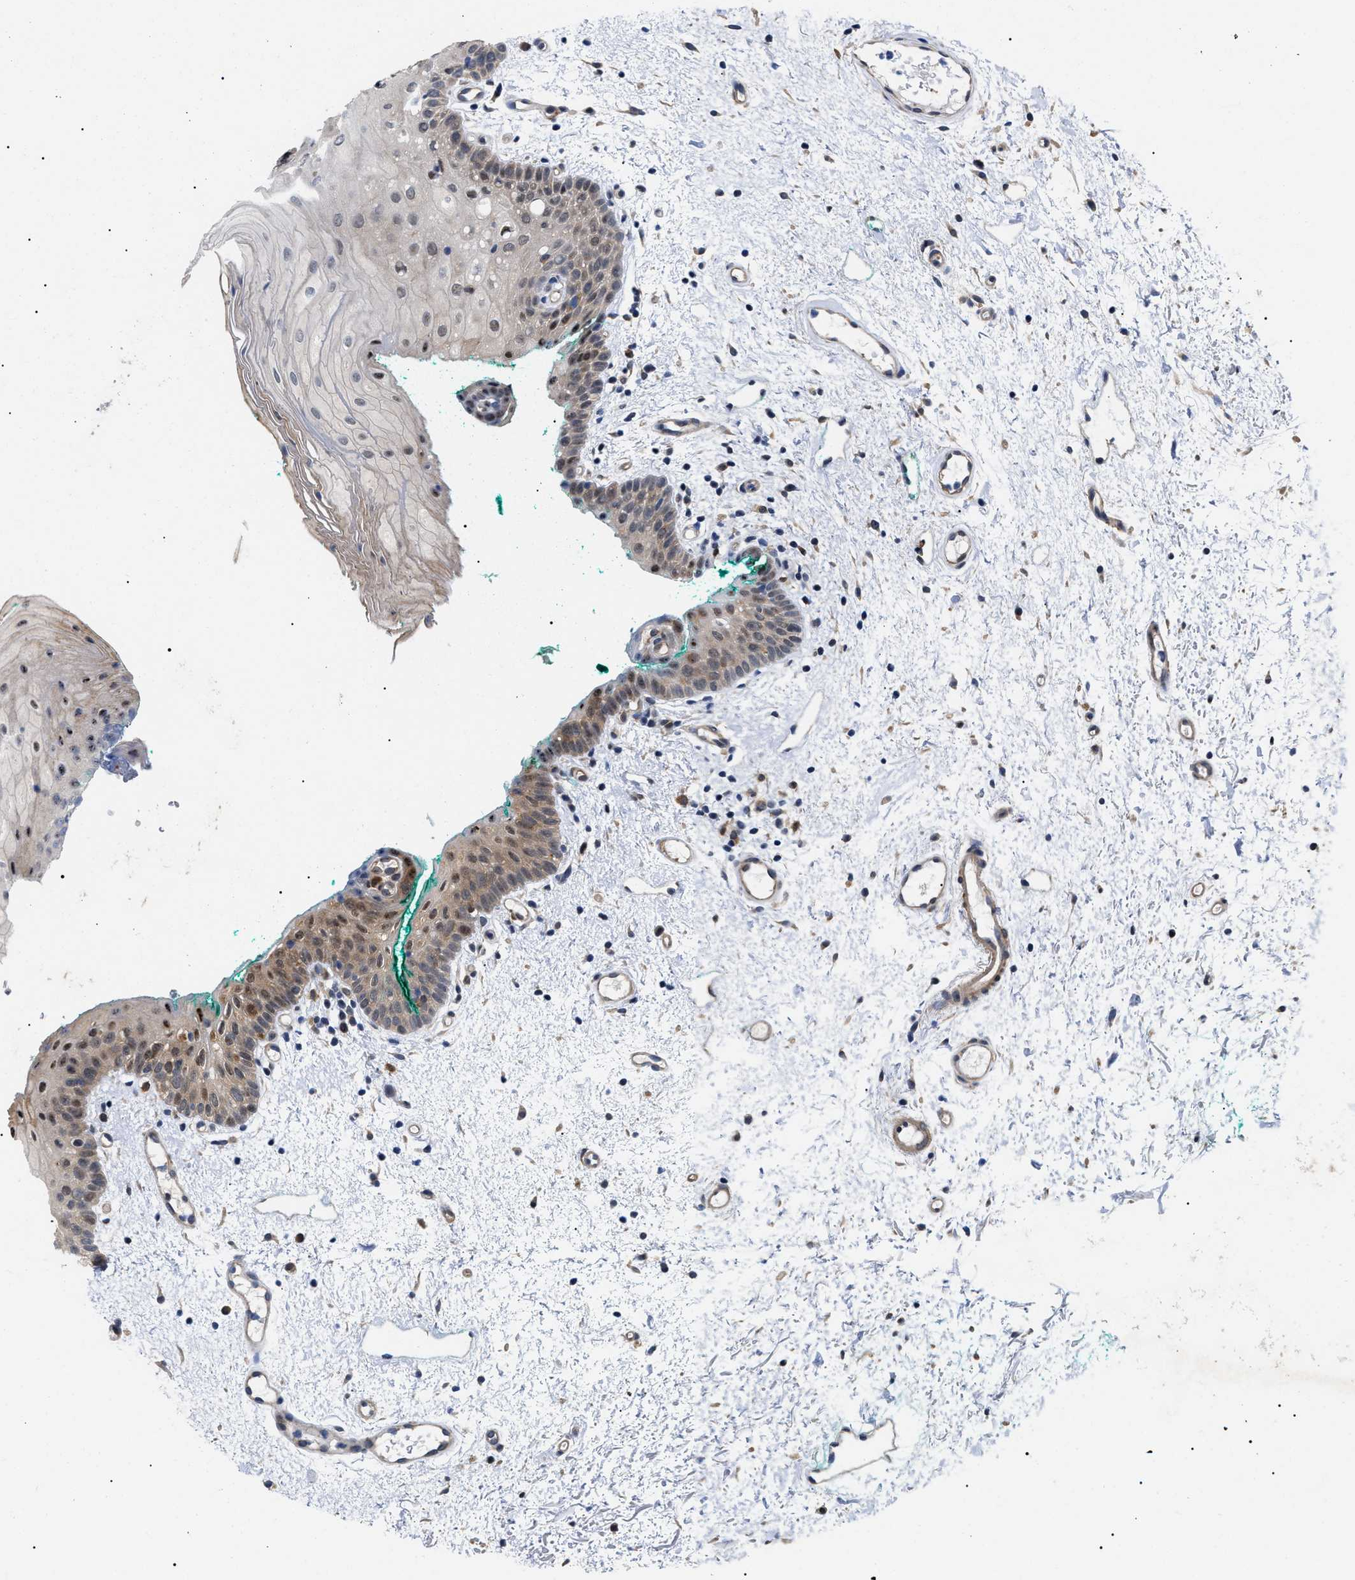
{"staining": {"intensity": "moderate", "quantity": "25%-75%", "location": "nuclear"}, "tissue": "oral mucosa", "cell_type": "Squamous epithelial cells", "image_type": "normal", "snomed": [{"axis": "morphology", "description": "Normal tissue, NOS"}, {"axis": "morphology", "description": "Squamous cell carcinoma, NOS"}, {"axis": "topography", "description": "Oral tissue"}, {"axis": "topography", "description": "Salivary gland"}, {"axis": "topography", "description": "Head-Neck"}], "caption": "Immunohistochemical staining of normal oral mucosa displays 25%-75% levels of moderate nuclear protein positivity in approximately 25%-75% of squamous epithelial cells. The protein is stained brown, and the nuclei are stained in blue (DAB IHC with brightfield microscopy, high magnification).", "gene": "GARRE1", "patient": {"sex": "female", "age": 62}}